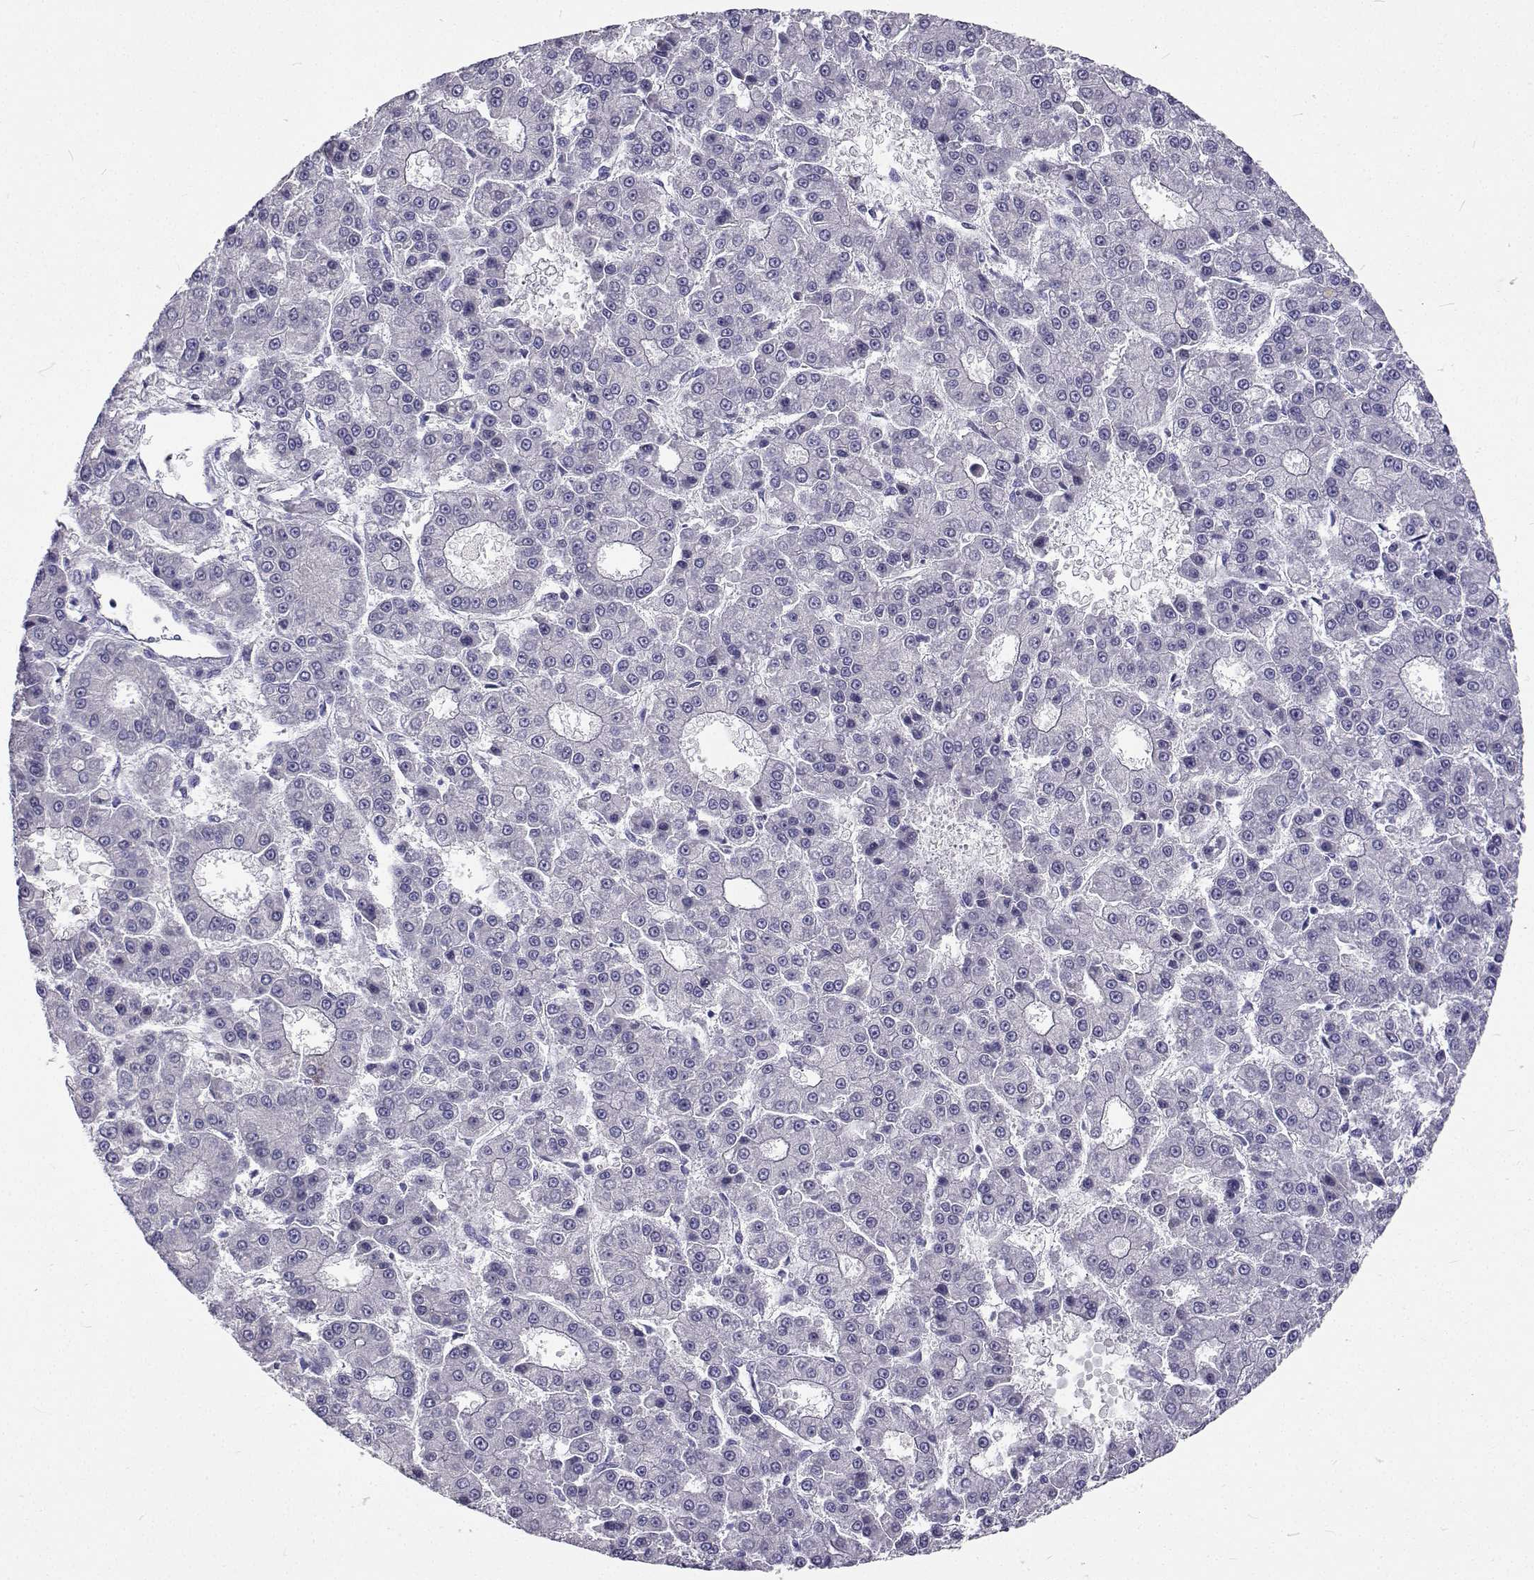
{"staining": {"intensity": "negative", "quantity": "none", "location": "none"}, "tissue": "liver cancer", "cell_type": "Tumor cells", "image_type": "cancer", "snomed": [{"axis": "morphology", "description": "Carcinoma, Hepatocellular, NOS"}, {"axis": "topography", "description": "Liver"}], "caption": "This is an immunohistochemistry (IHC) image of liver cancer. There is no expression in tumor cells.", "gene": "LHFPL7", "patient": {"sex": "male", "age": 70}}